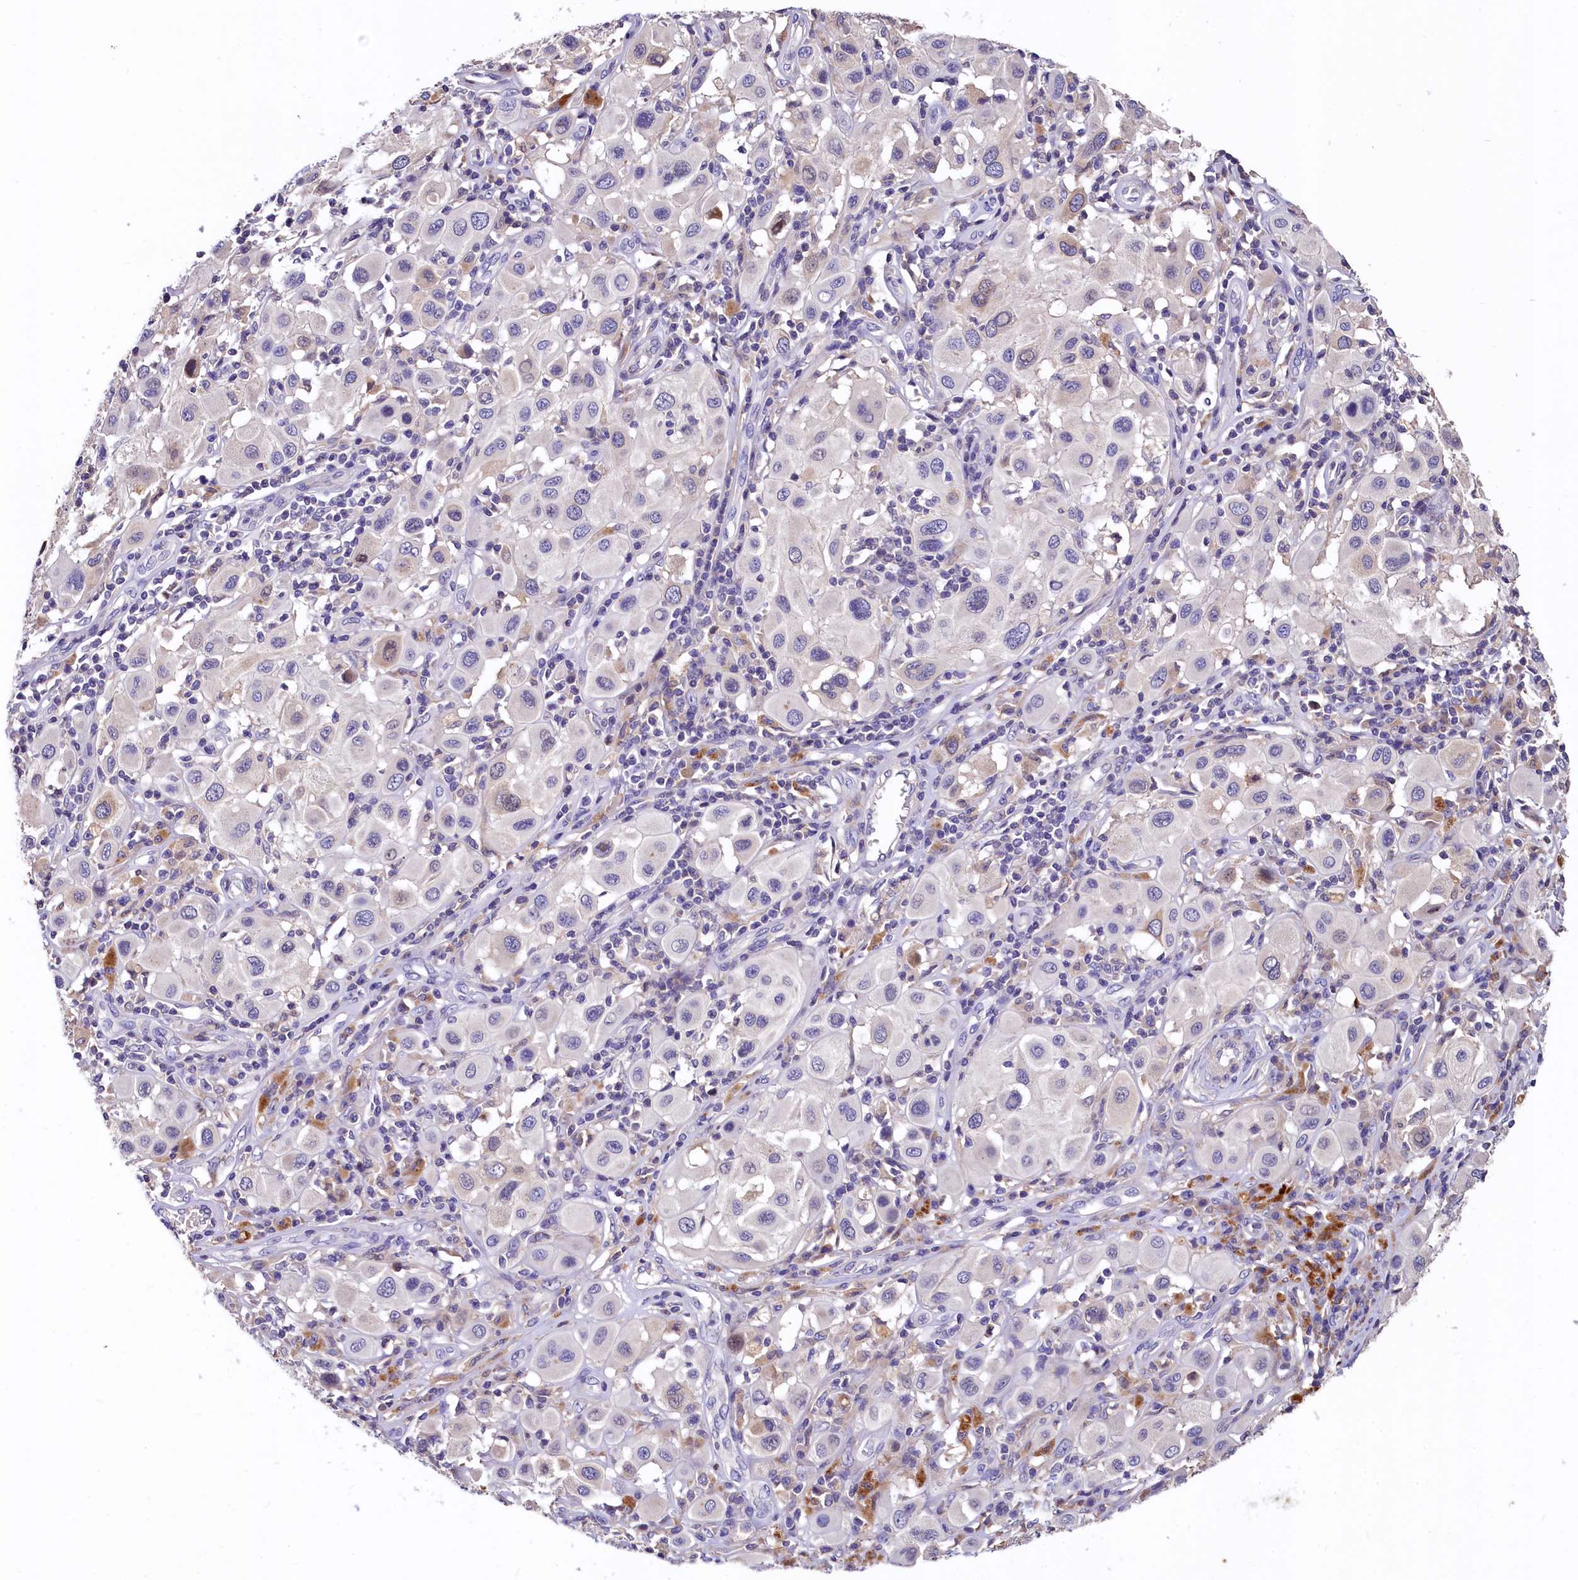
{"staining": {"intensity": "negative", "quantity": "none", "location": "none"}, "tissue": "melanoma", "cell_type": "Tumor cells", "image_type": "cancer", "snomed": [{"axis": "morphology", "description": "Malignant melanoma, Metastatic site"}, {"axis": "topography", "description": "Skin"}], "caption": "Tumor cells show no significant staining in melanoma.", "gene": "EPS8L2", "patient": {"sex": "male", "age": 41}}